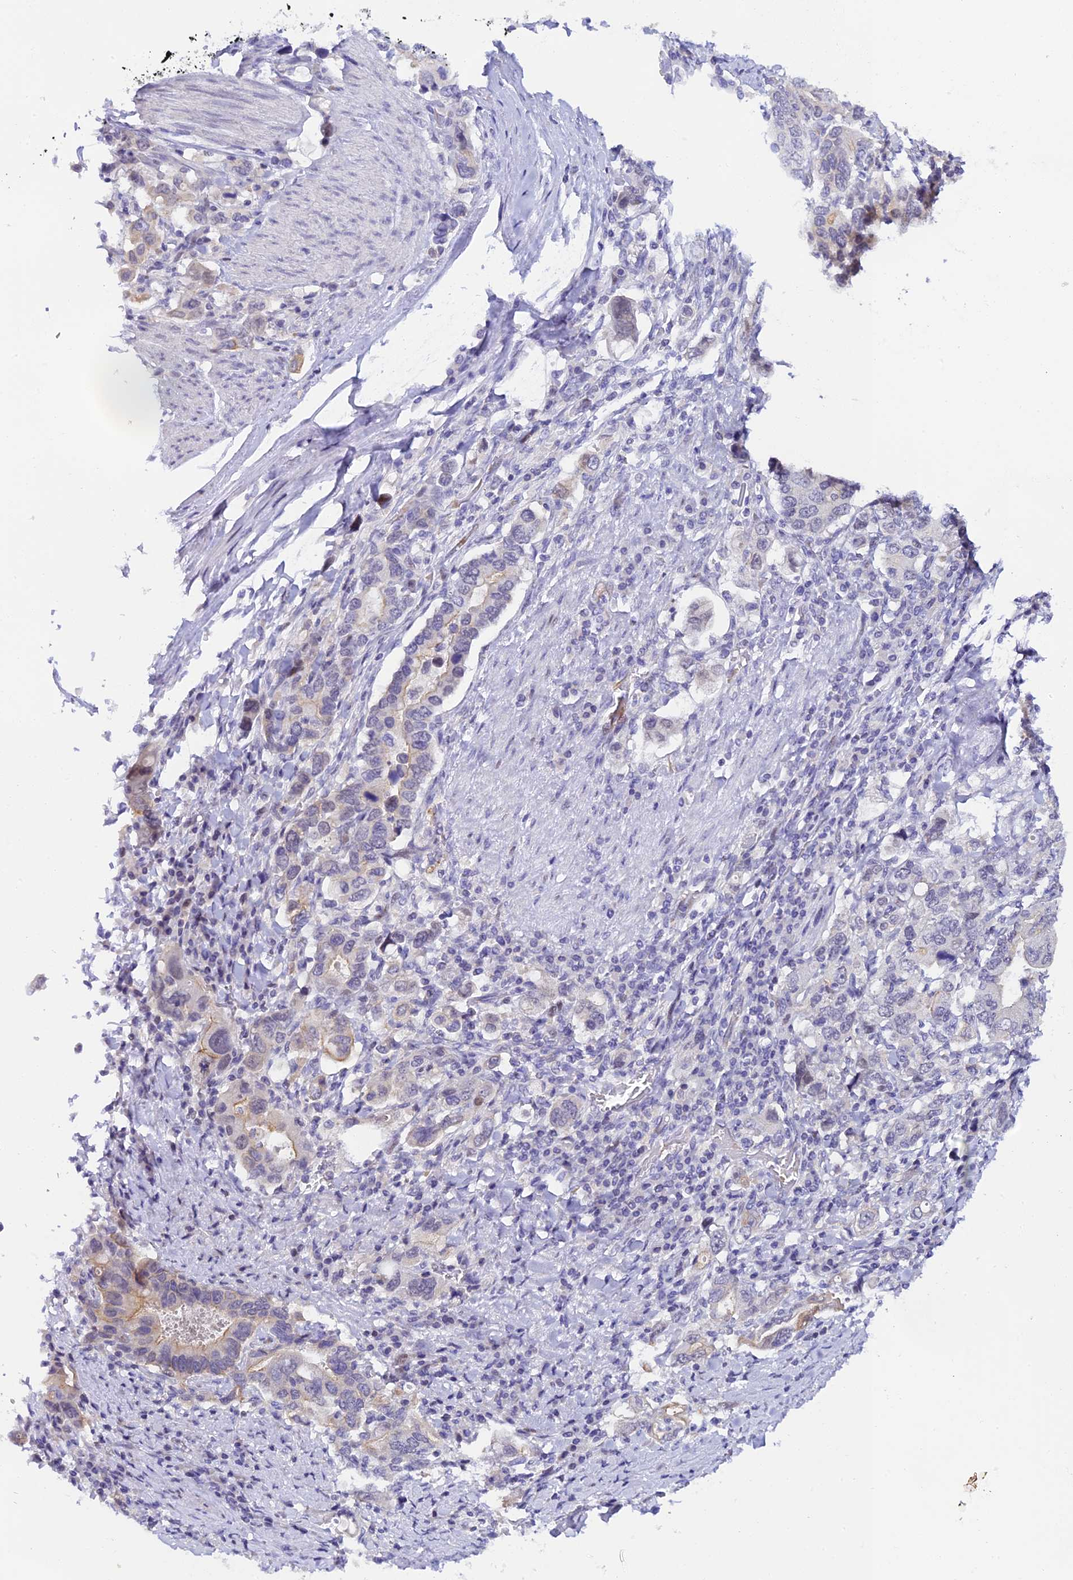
{"staining": {"intensity": "weak", "quantity": "<25%", "location": "cytoplasmic/membranous"}, "tissue": "stomach cancer", "cell_type": "Tumor cells", "image_type": "cancer", "snomed": [{"axis": "morphology", "description": "Adenocarcinoma, NOS"}, {"axis": "topography", "description": "Stomach, upper"}, {"axis": "topography", "description": "Stomach"}], "caption": "There is no significant positivity in tumor cells of stomach cancer (adenocarcinoma).", "gene": "RASGEF1B", "patient": {"sex": "male", "age": 62}}